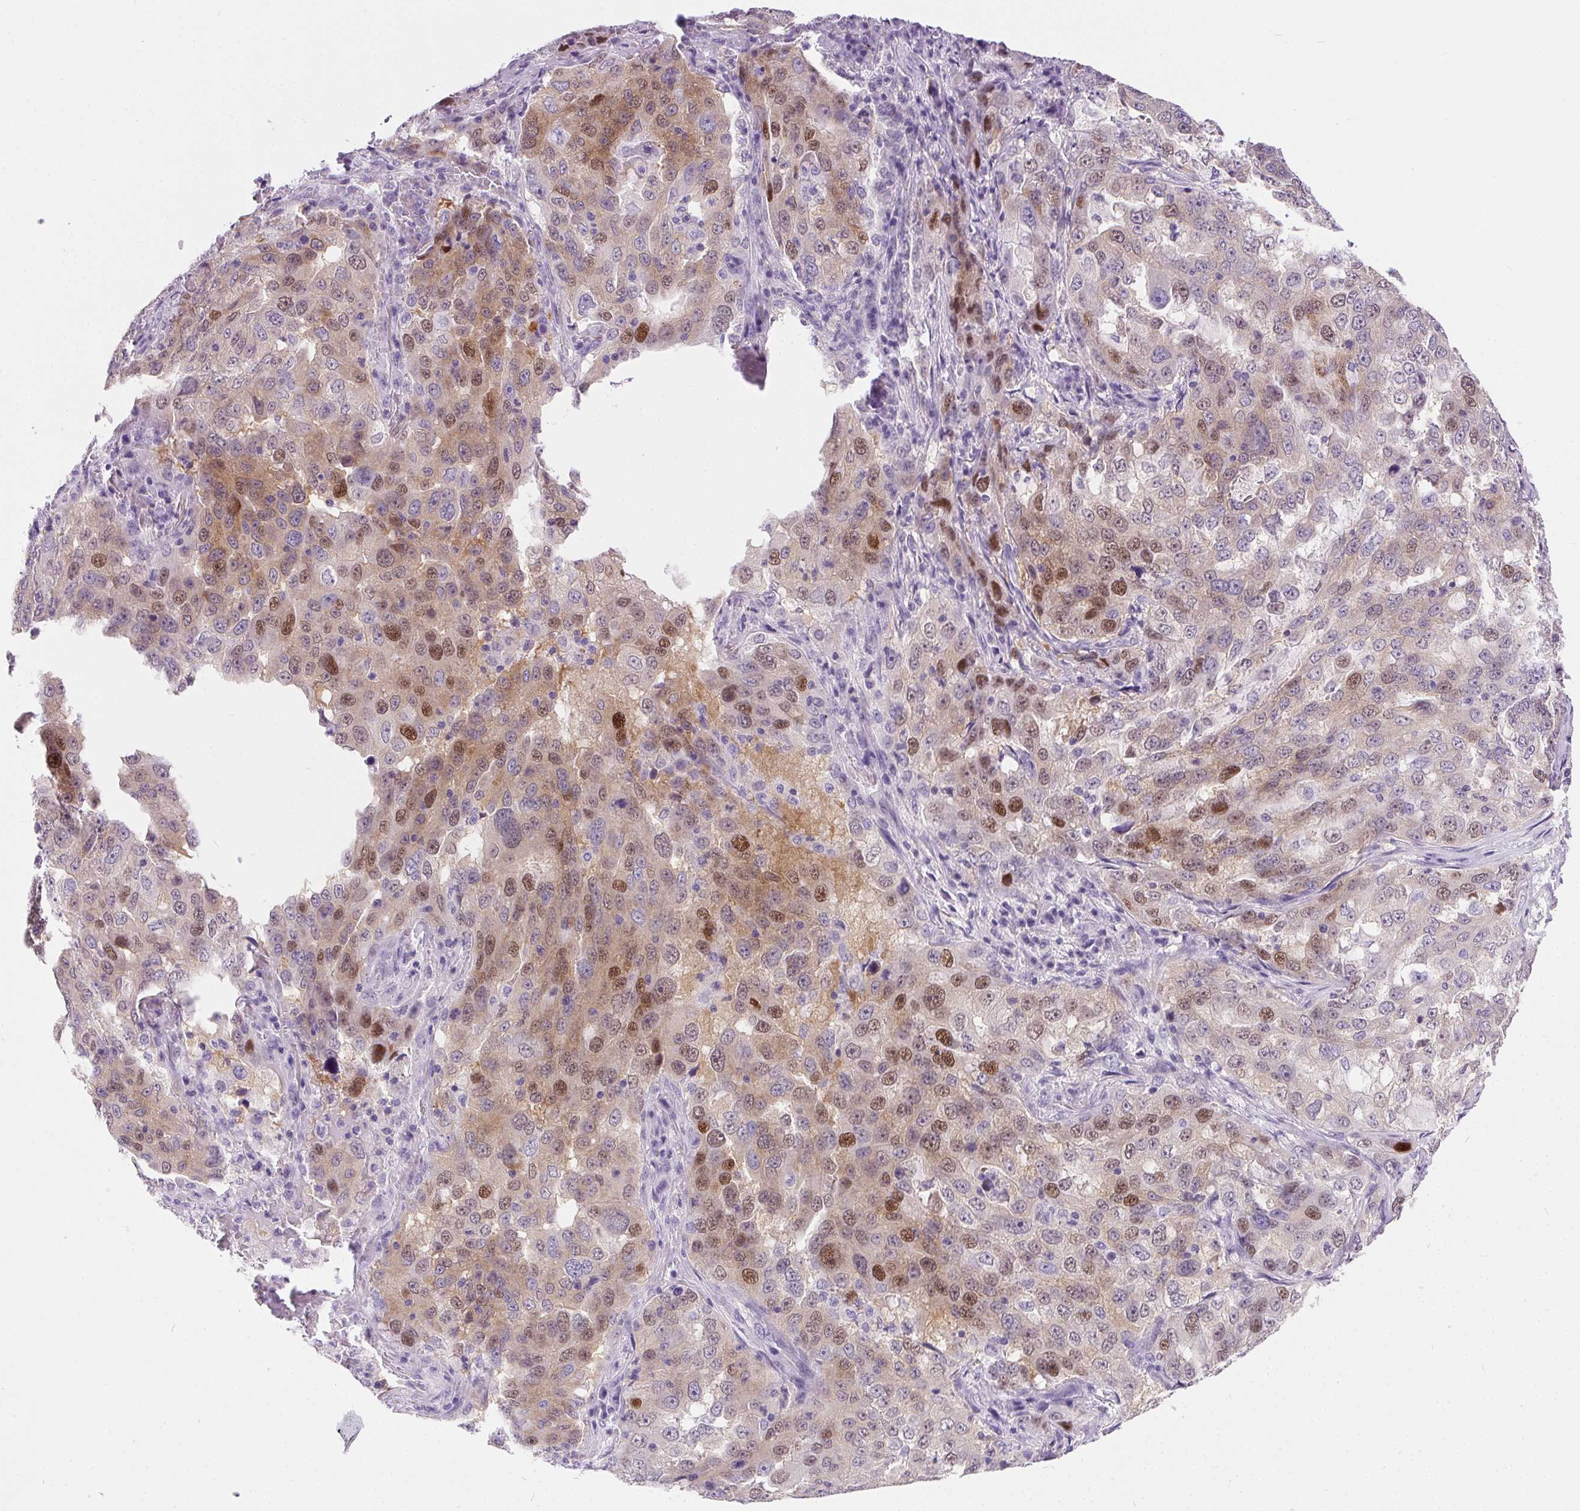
{"staining": {"intensity": "moderate", "quantity": "25%-75%", "location": "cytoplasmic/membranous,nuclear"}, "tissue": "lung cancer", "cell_type": "Tumor cells", "image_type": "cancer", "snomed": [{"axis": "morphology", "description": "Adenocarcinoma, NOS"}, {"axis": "topography", "description": "Lung"}], "caption": "Moderate cytoplasmic/membranous and nuclear protein staining is seen in about 25%-75% of tumor cells in adenocarcinoma (lung). Using DAB (brown) and hematoxylin (blue) stains, captured at high magnification using brightfield microscopy.", "gene": "SSTR4", "patient": {"sex": "female", "age": 61}}